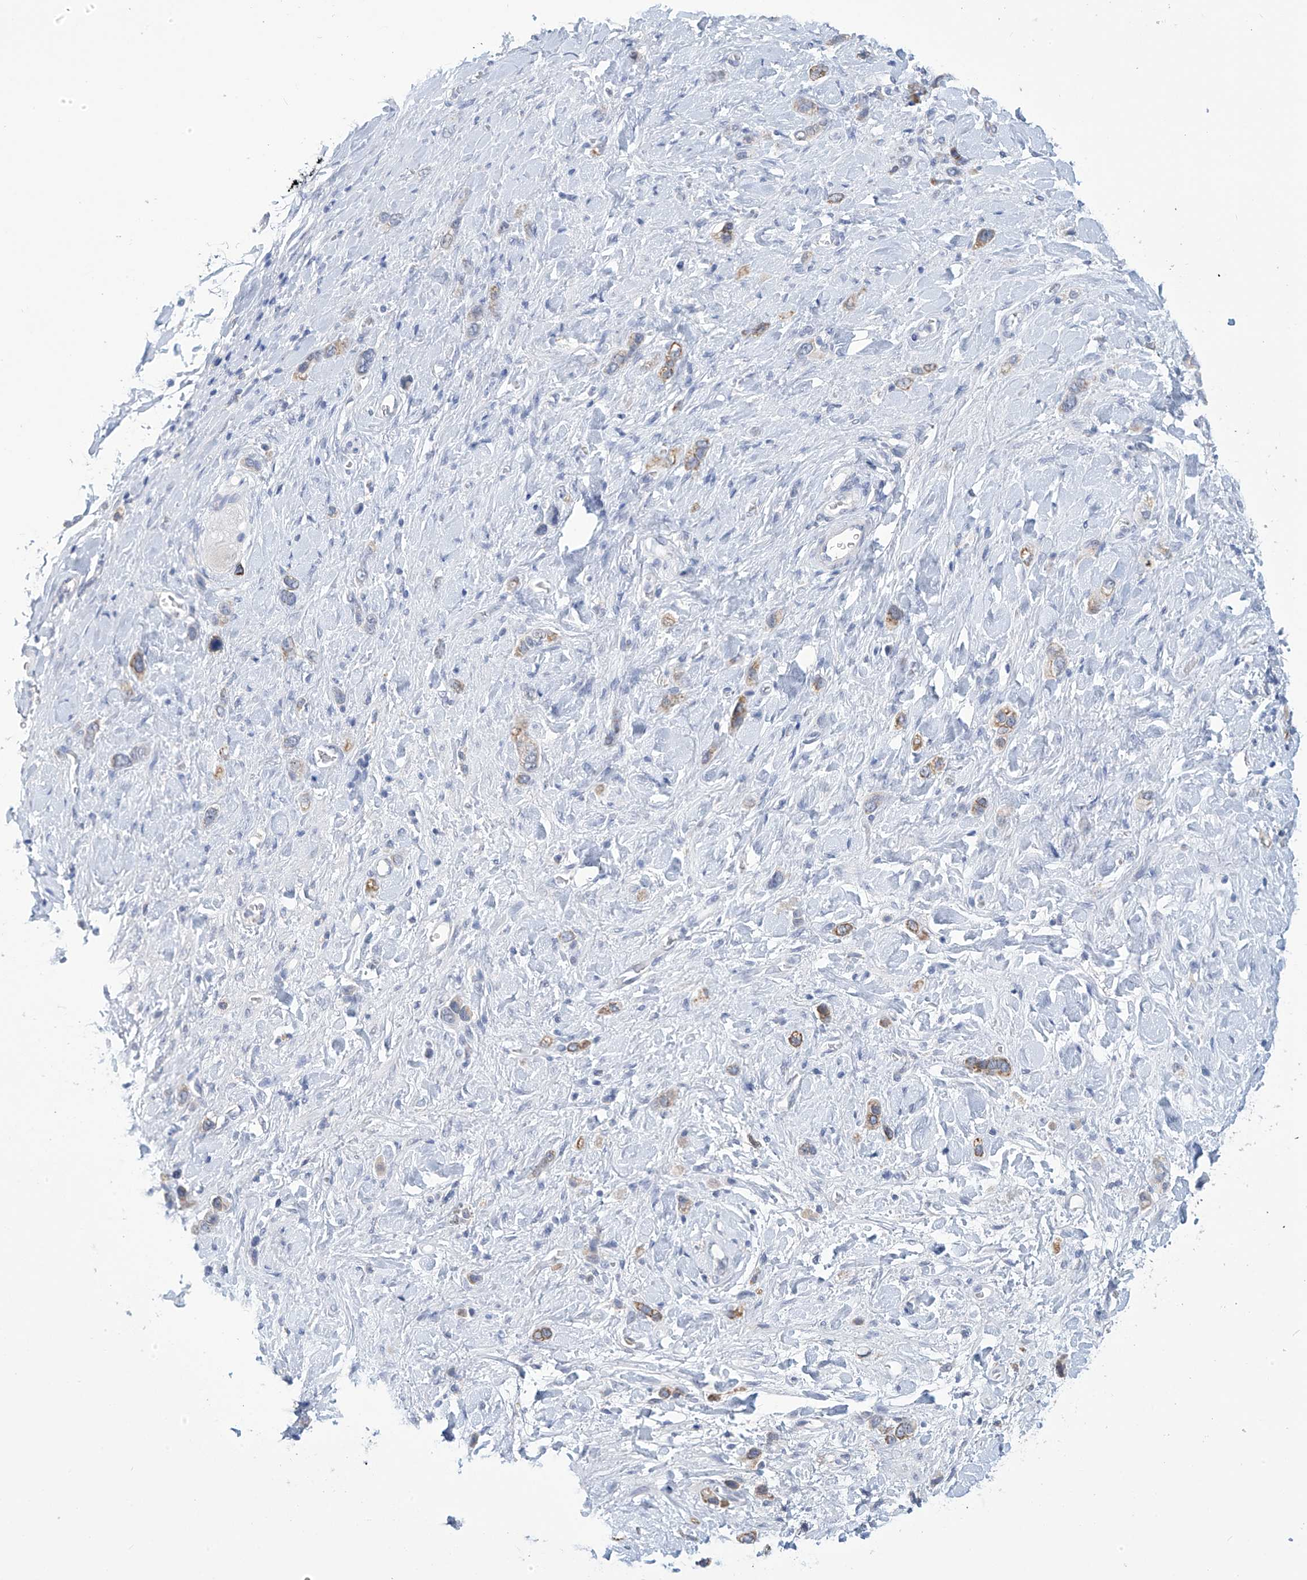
{"staining": {"intensity": "moderate", "quantity": "25%-75%", "location": "cytoplasmic/membranous"}, "tissue": "stomach cancer", "cell_type": "Tumor cells", "image_type": "cancer", "snomed": [{"axis": "morphology", "description": "Adenocarcinoma, NOS"}, {"axis": "topography", "description": "Stomach"}], "caption": "Immunohistochemistry of human adenocarcinoma (stomach) displays medium levels of moderate cytoplasmic/membranous staining in about 25%-75% of tumor cells.", "gene": "IBA57", "patient": {"sex": "female", "age": 65}}